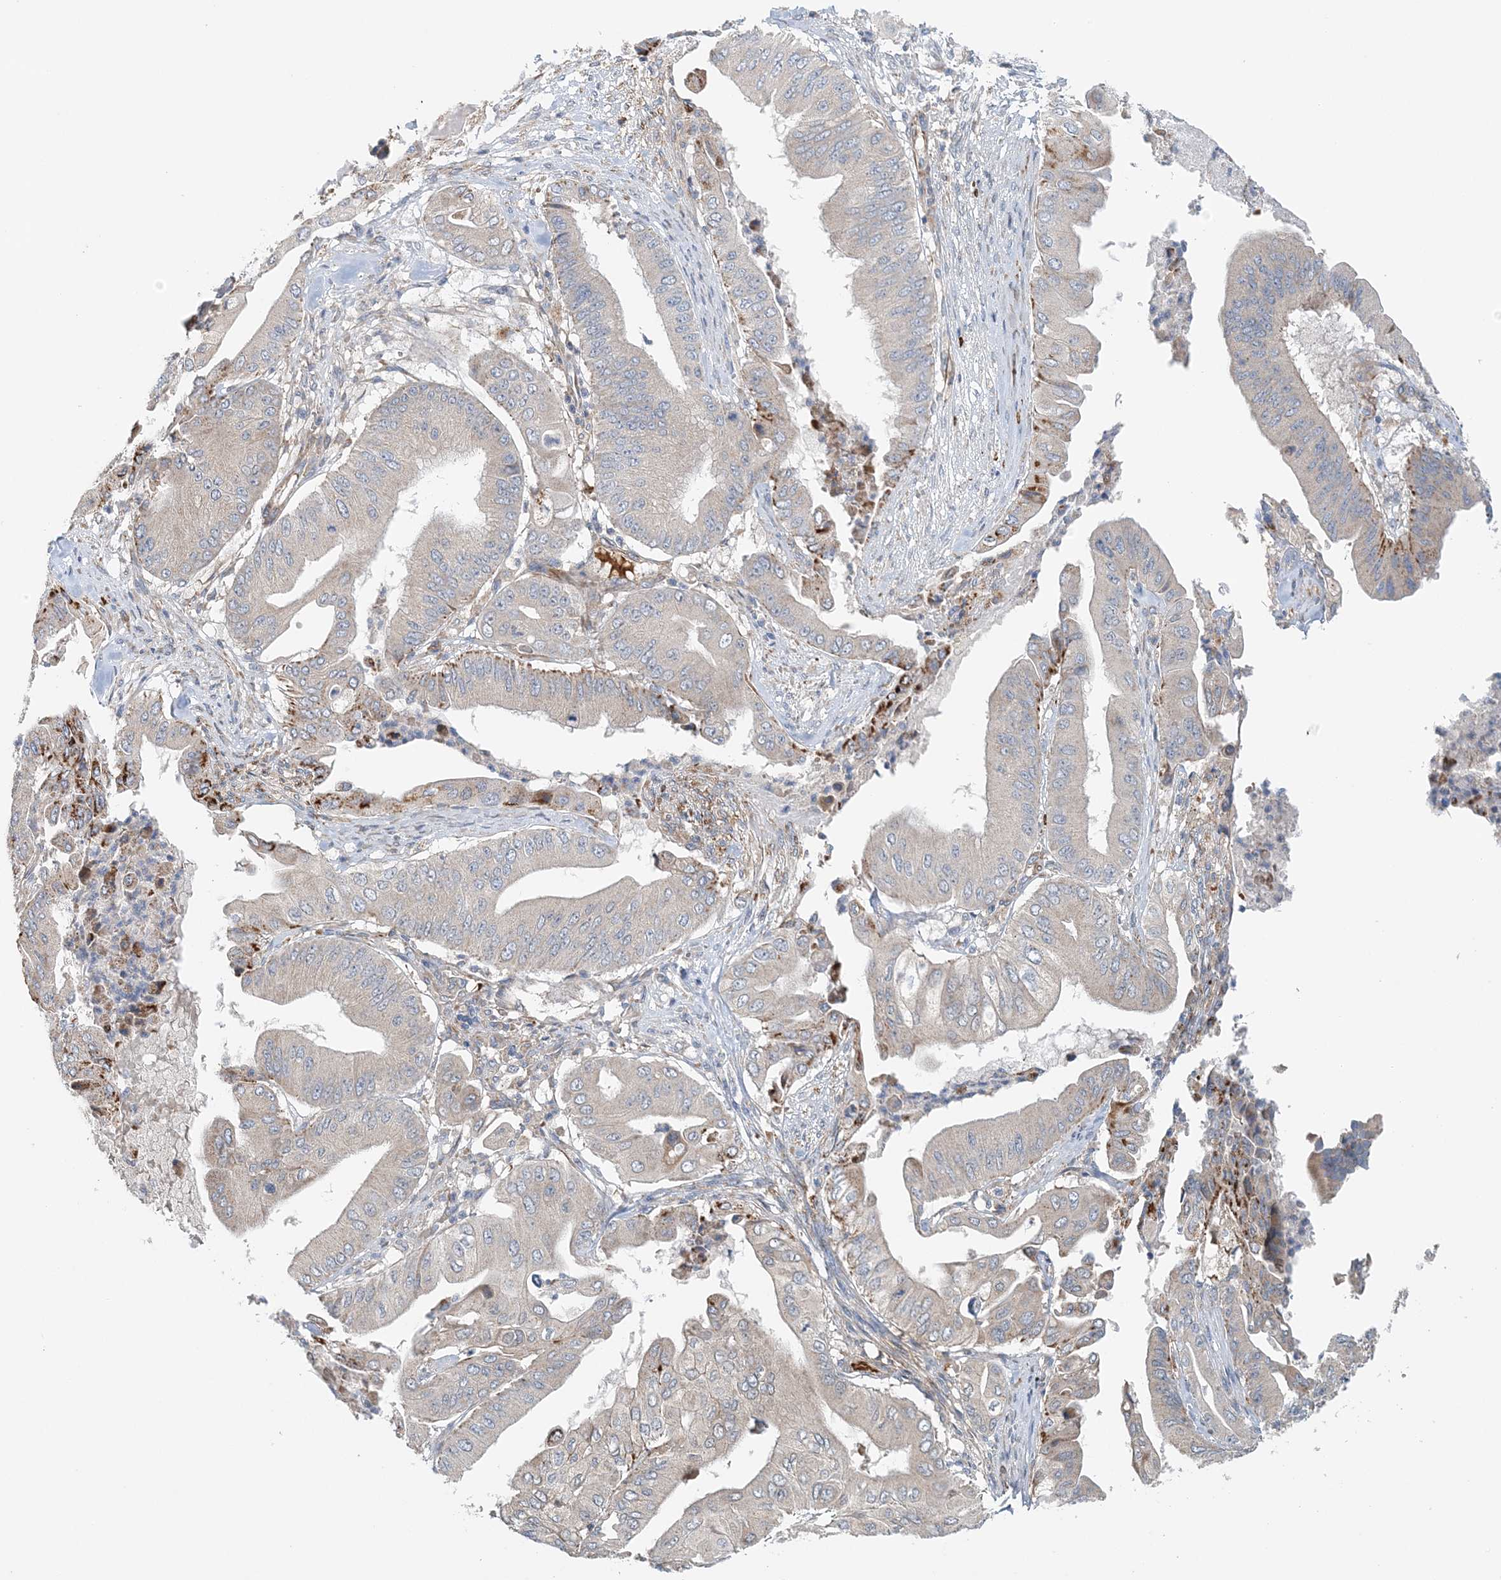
{"staining": {"intensity": "negative", "quantity": "none", "location": "none"}, "tissue": "pancreatic cancer", "cell_type": "Tumor cells", "image_type": "cancer", "snomed": [{"axis": "morphology", "description": "Adenocarcinoma, NOS"}, {"axis": "topography", "description": "Pancreas"}], "caption": "Photomicrograph shows no significant protein positivity in tumor cells of adenocarcinoma (pancreatic). (DAB (3,3'-diaminobenzidine) immunohistochemistry (IHC) with hematoxylin counter stain).", "gene": "TTI1", "patient": {"sex": "female", "age": 77}}